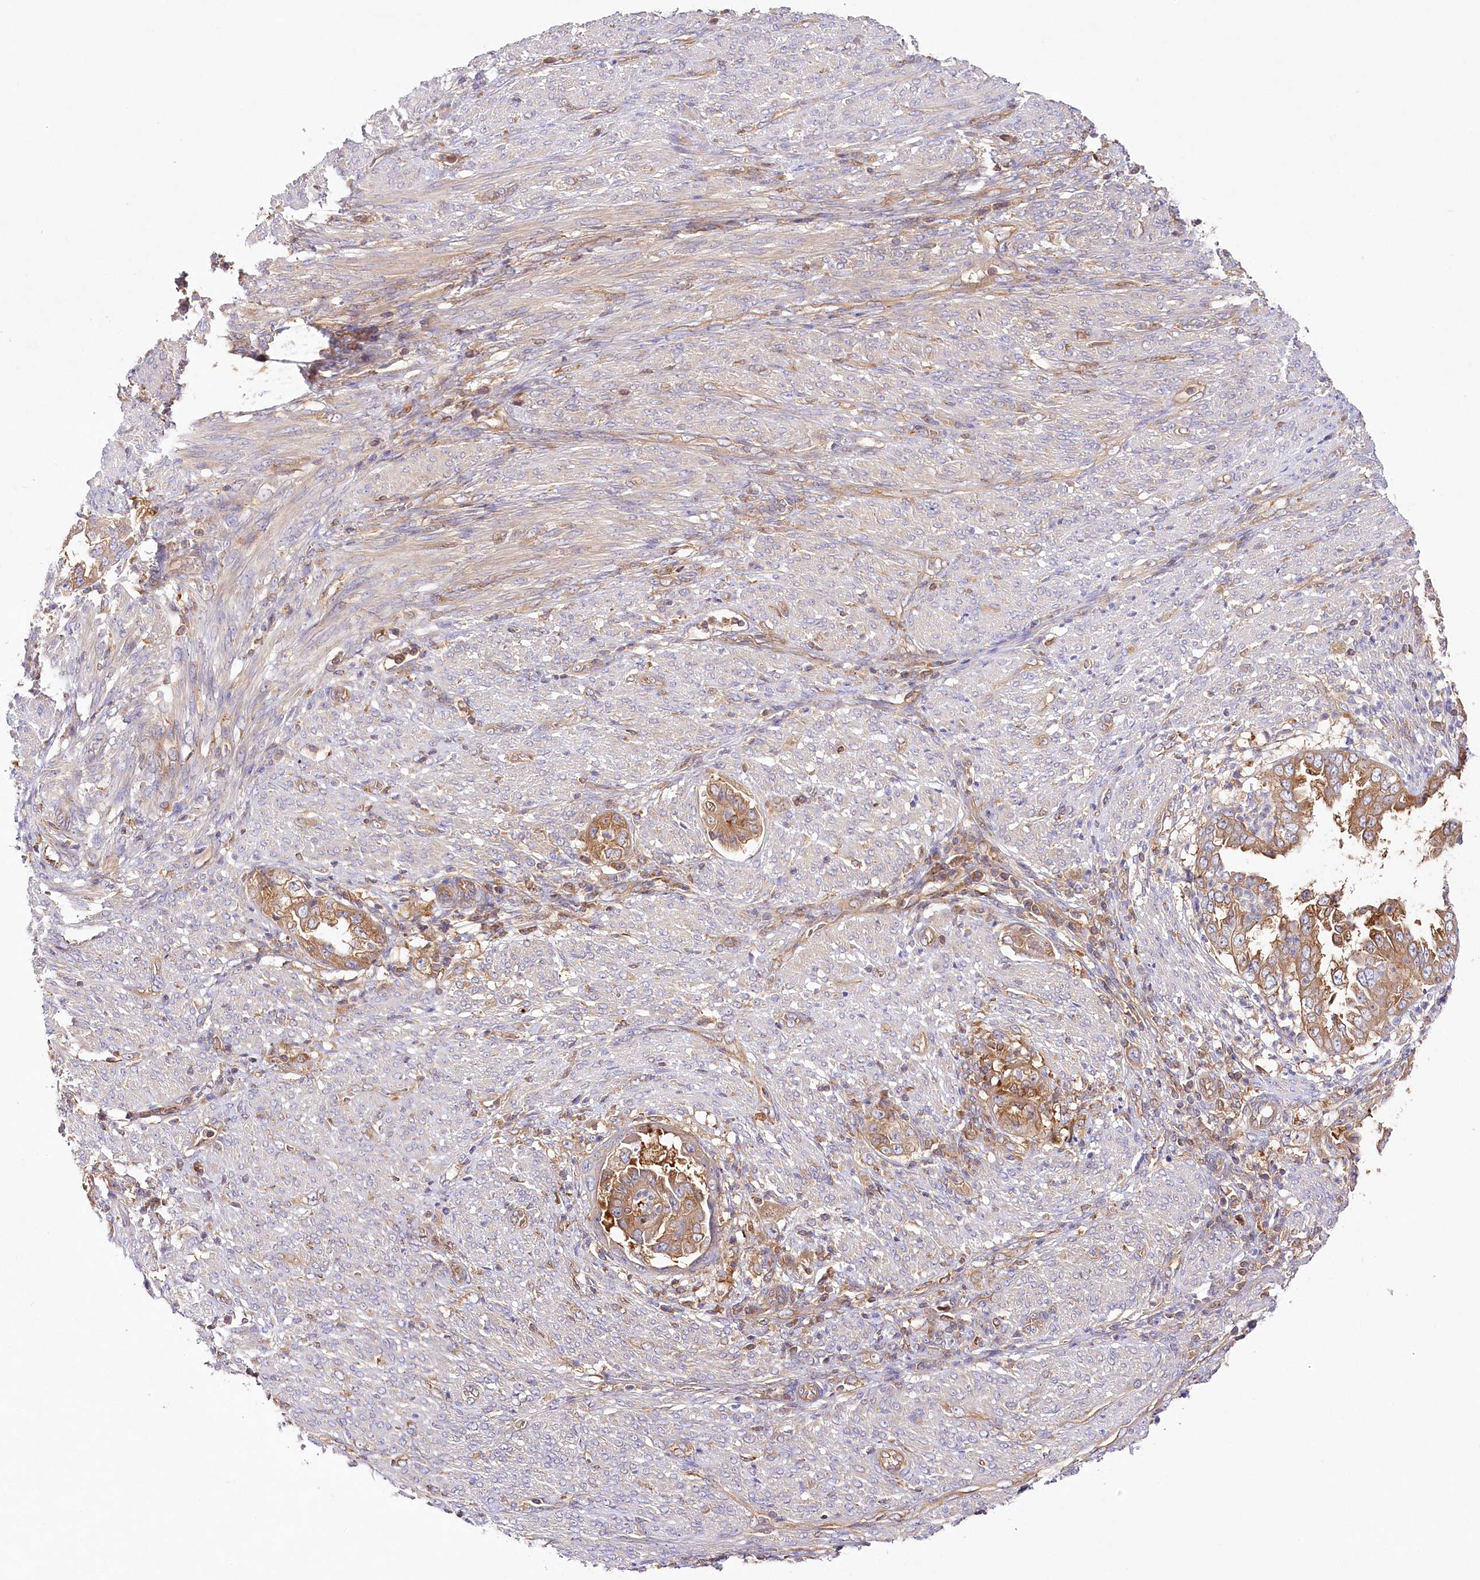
{"staining": {"intensity": "moderate", "quantity": ">75%", "location": "cytoplasmic/membranous"}, "tissue": "endometrial cancer", "cell_type": "Tumor cells", "image_type": "cancer", "snomed": [{"axis": "morphology", "description": "Adenocarcinoma, NOS"}, {"axis": "topography", "description": "Endometrium"}], "caption": "High-magnification brightfield microscopy of adenocarcinoma (endometrial) stained with DAB (brown) and counterstained with hematoxylin (blue). tumor cells exhibit moderate cytoplasmic/membranous staining is identified in about>75% of cells.", "gene": "ABRAXAS2", "patient": {"sex": "female", "age": 85}}